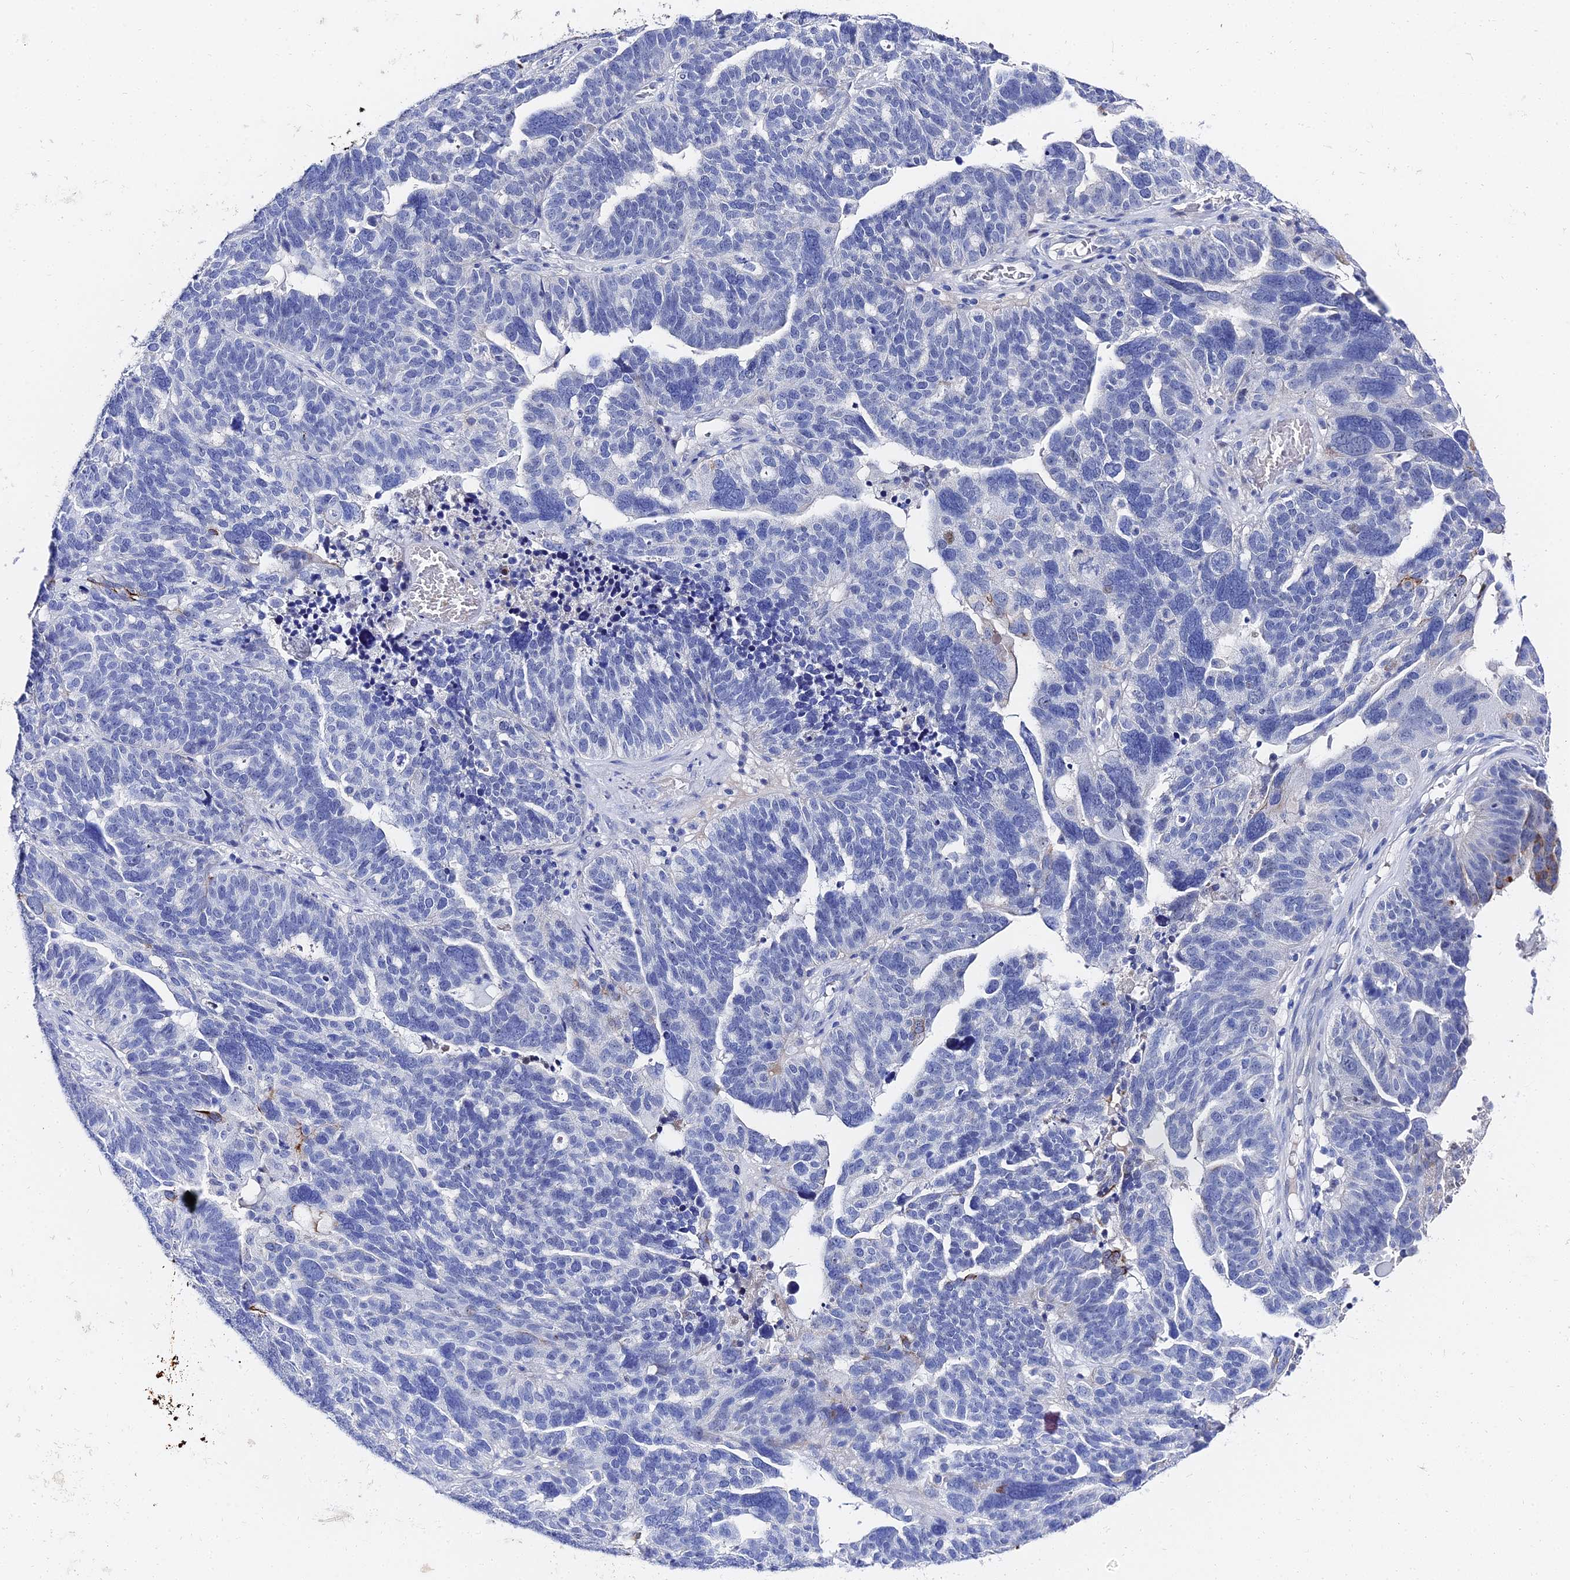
{"staining": {"intensity": "negative", "quantity": "none", "location": "none"}, "tissue": "ovarian cancer", "cell_type": "Tumor cells", "image_type": "cancer", "snomed": [{"axis": "morphology", "description": "Cystadenocarcinoma, serous, NOS"}, {"axis": "topography", "description": "Ovary"}], "caption": "Ovarian serous cystadenocarcinoma was stained to show a protein in brown. There is no significant positivity in tumor cells.", "gene": "KRT17", "patient": {"sex": "female", "age": 59}}